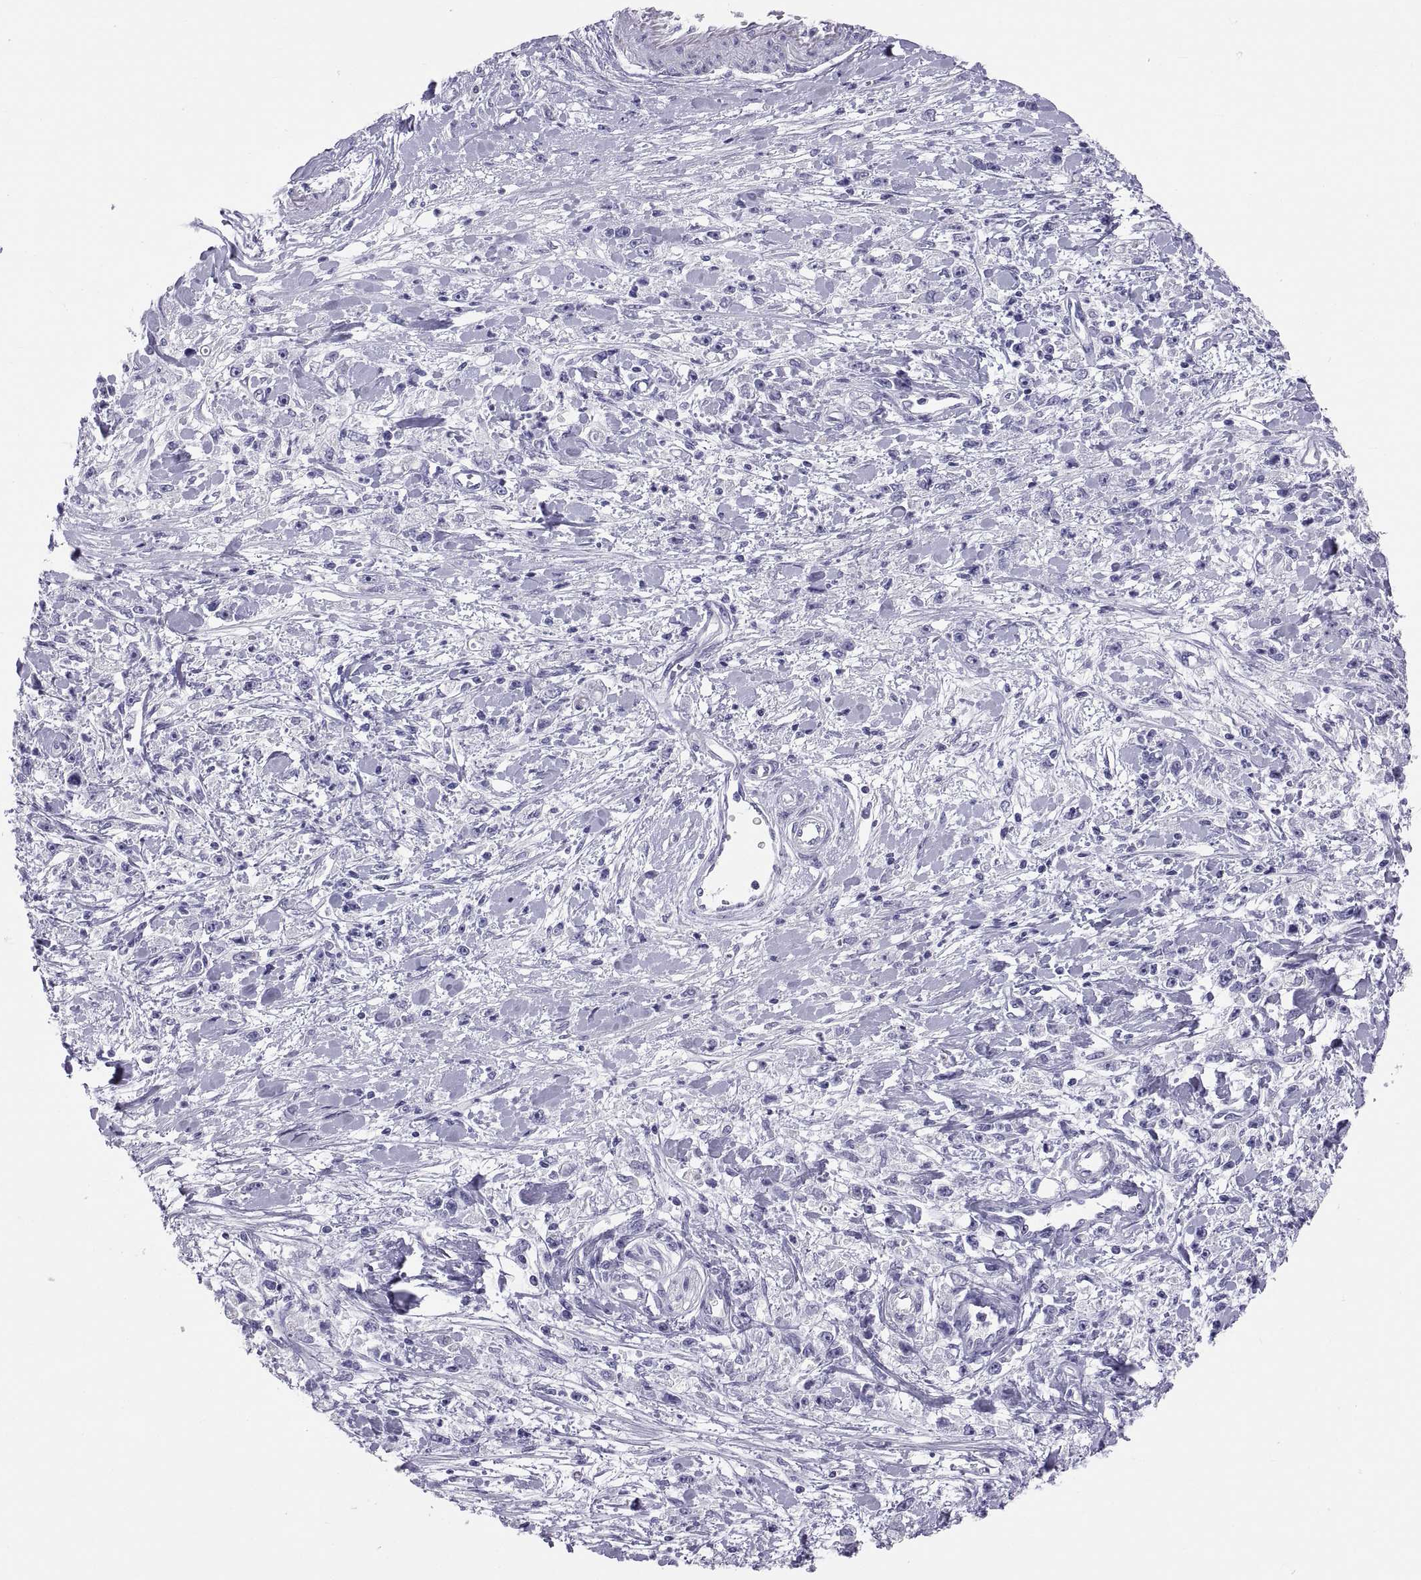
{"staining": {"intensity": "negative", "quantity": "none", "location": "none"}, "tissue": "stomach cancer", "cell_type": "Tumor cells", "image_type": "cancer", "snomed": [{"axis": "morphology", "description": "Adenocarcinoma, NOS"}, {"axis": "topography", "description": "Stomach"}], "caption": "Immunohistochemical staining of human stomach adenocarcinoma shows no significant staining in tumor cells. Brightfield microscopy of IHC stained with DAB (3,3'-diaminobenzidine) (brown) and hematoxylin (blue), captured at high magnification.", "gene": "FAM170A", "patient": {"sex": "female", "age": 59}}